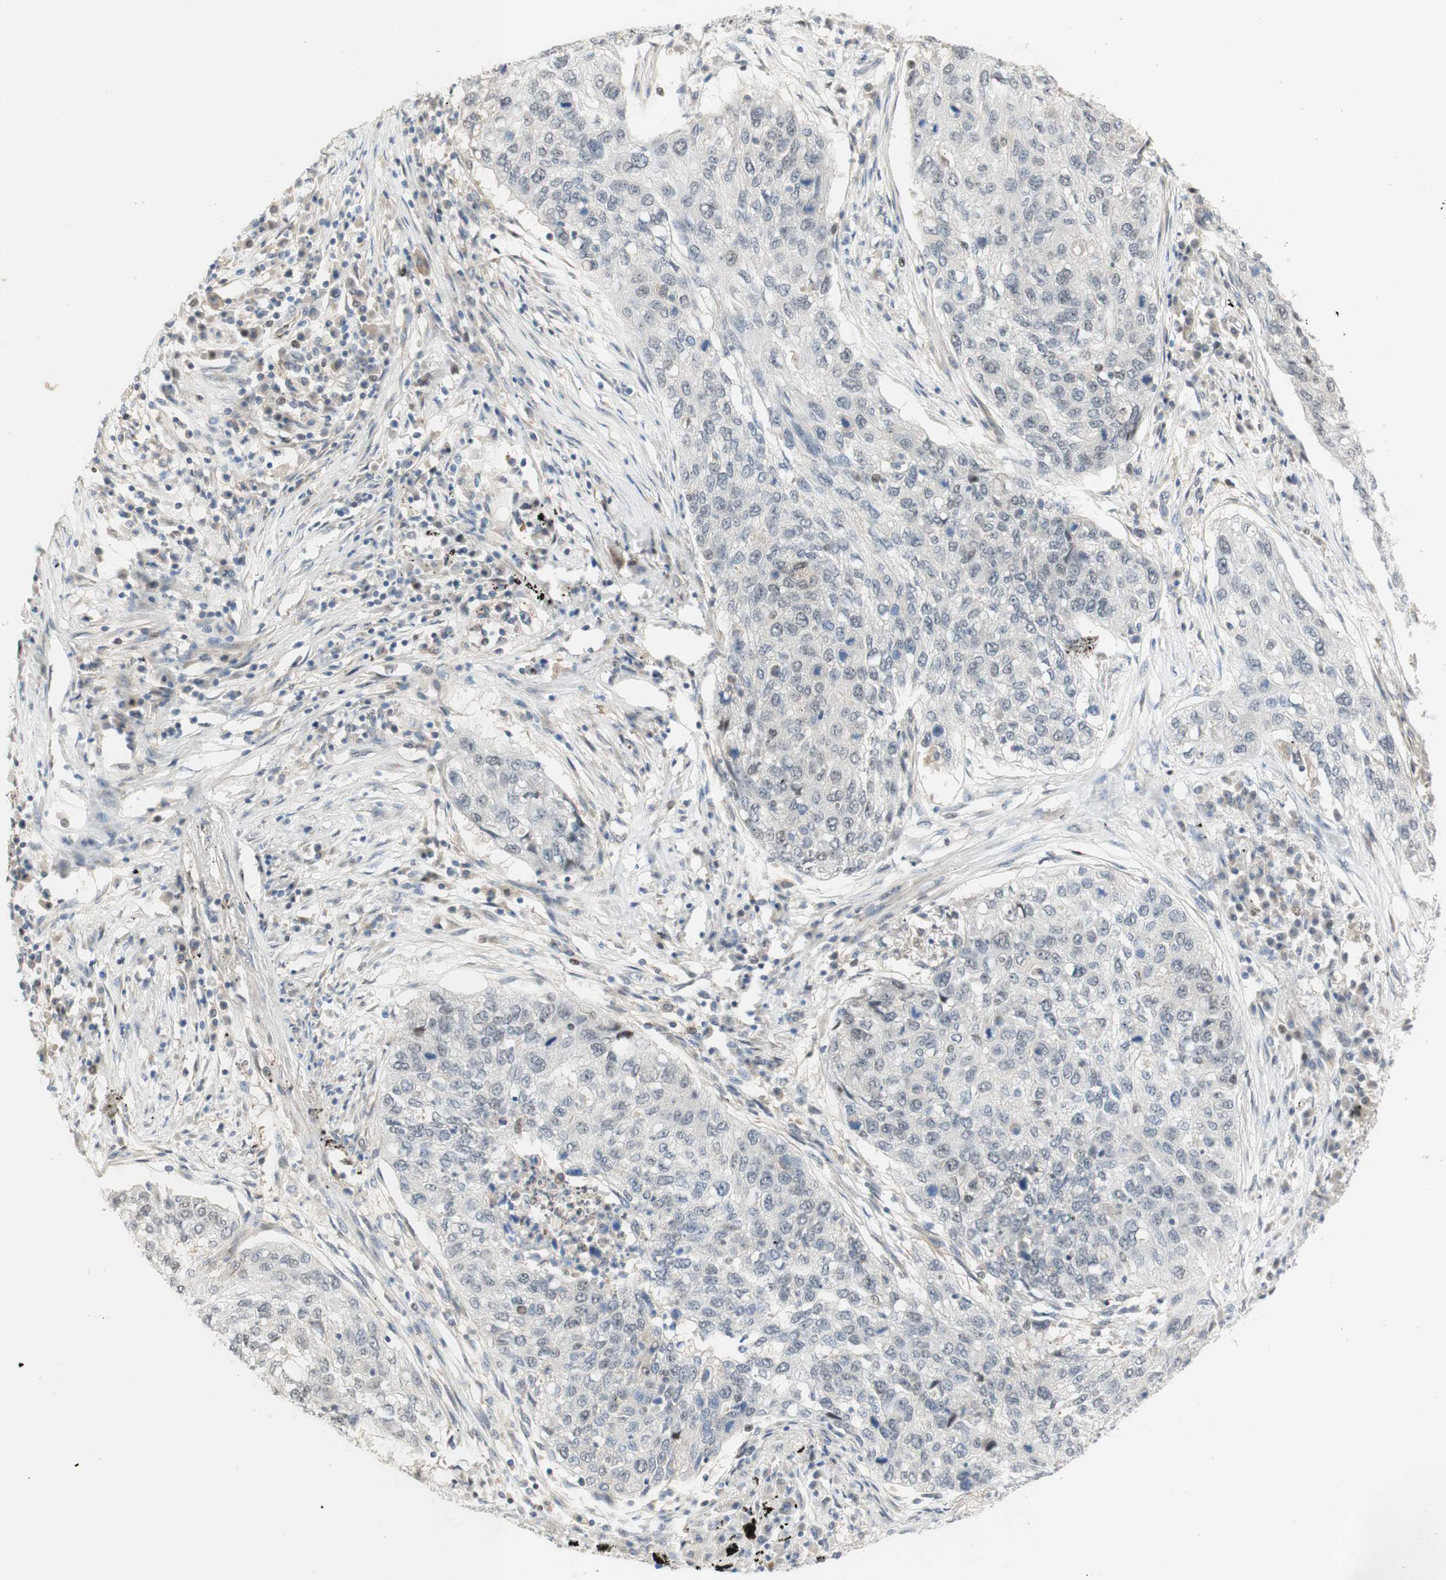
{"staining": {"intensity": "negative", "quantity": "none", "location": "none"}, "tissue": "lung cancer", "cell_type": "Tumor cells", "image_type": "cancer", "snomed": [{"axis": "morphology", "description": "Squamous cell carcinoma, NOS"}, {"axis": "topography", "description": "Lung"}], "caption": "IHC micrograph of human lung cancer (squamous cell carcinoma) stained for a protein (brown), which shows no expression in tumor cells.", "gene": "RFNG", "patient": {"sex": "female", "age": 63}}